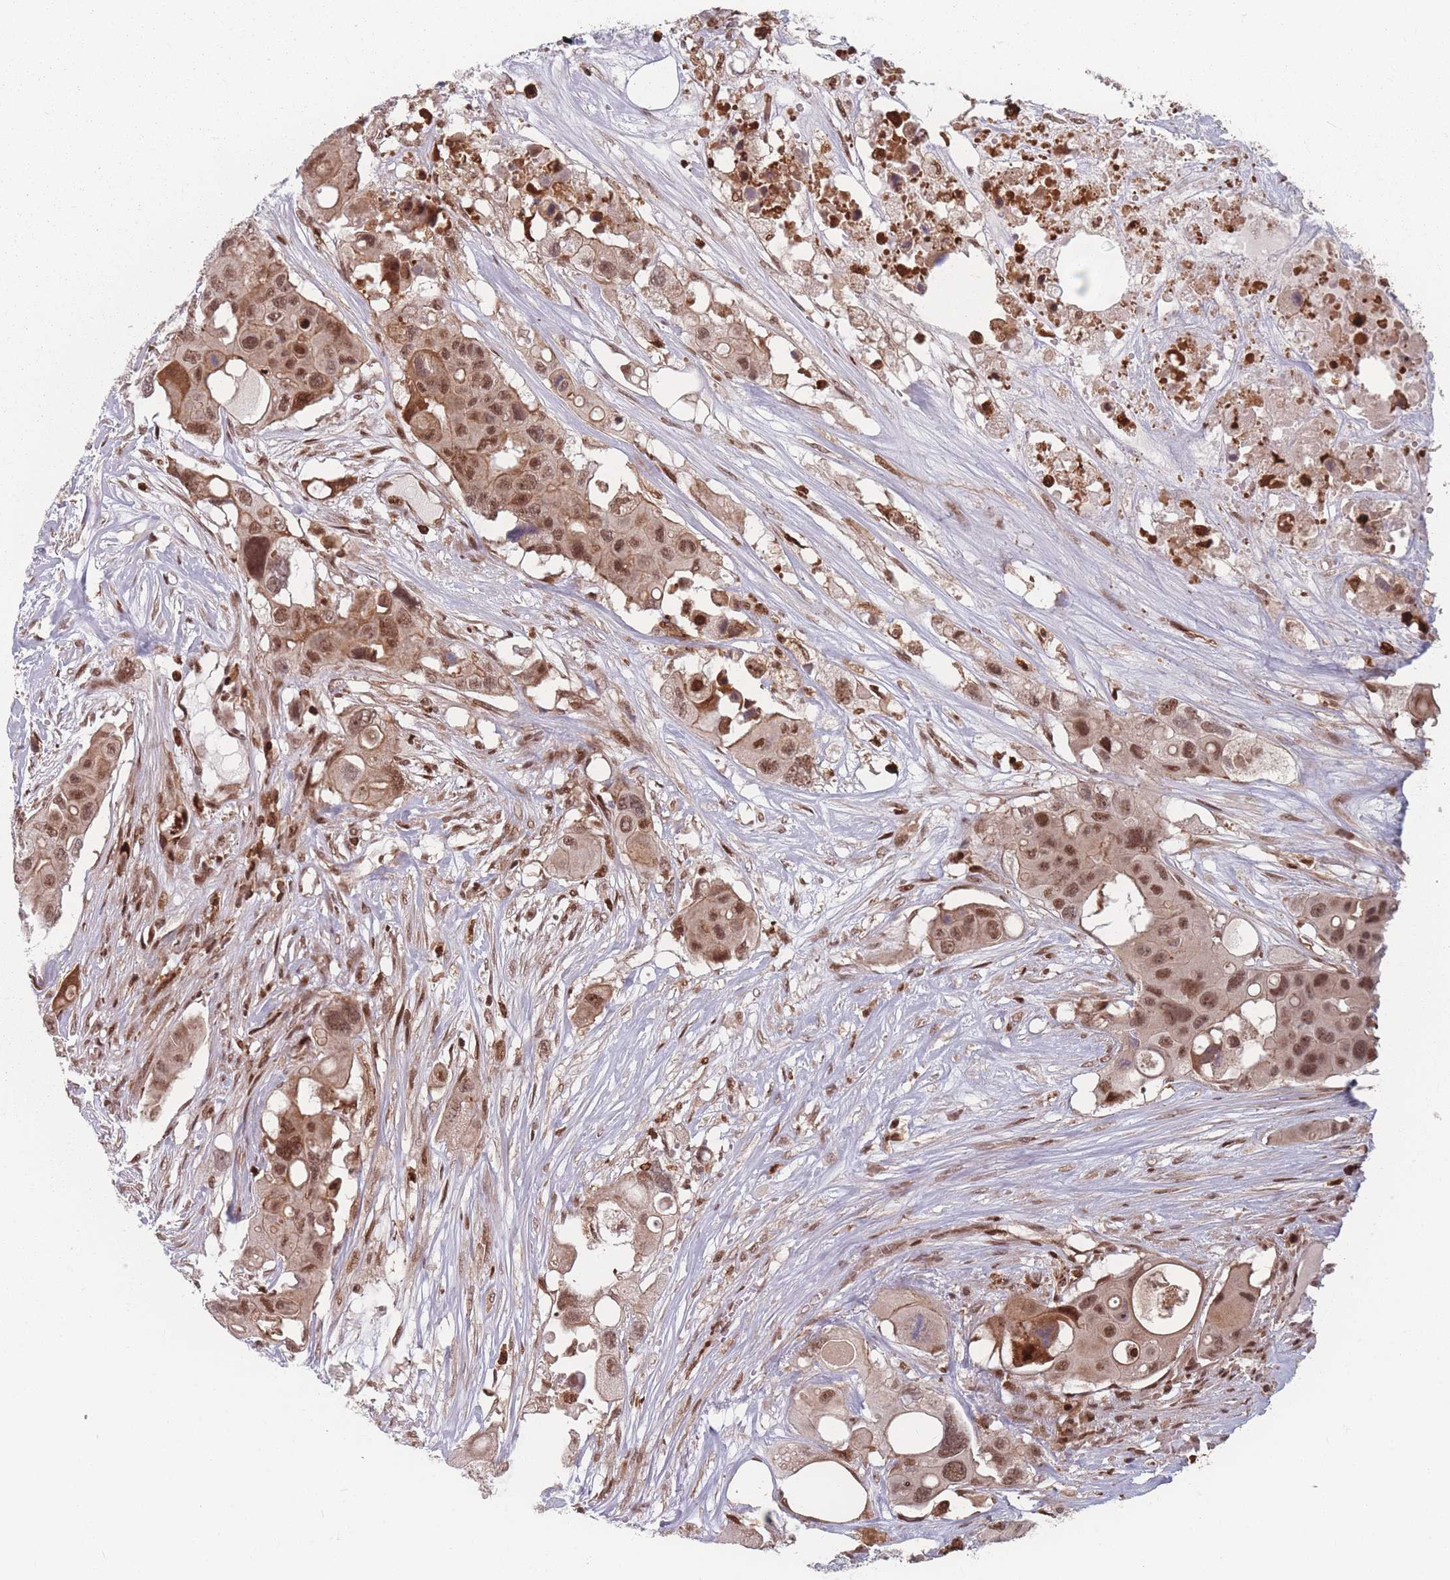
{"staining": {"intensity": "moderate", "quantity": ">75%", "location": "cytoplasmic/membranous,nuclear"}, "tissue": "colorectal cancer", "cell_type": "Tumor cells", "image_type": "cancer", "snomed": [{"axis": "morphology", "description": "Adenocarcinoma, NOS"}, {"axis": "topography", "description": "Colon"}], "caption": "Colorectal cancer (adenocarcinoma) tissue exhibits moderate cytoplasmic/membranous and nuclear staining in about >75% of tumor cells", "gene": "WDR55", "patient": {"sex": "male", "age": 77}}